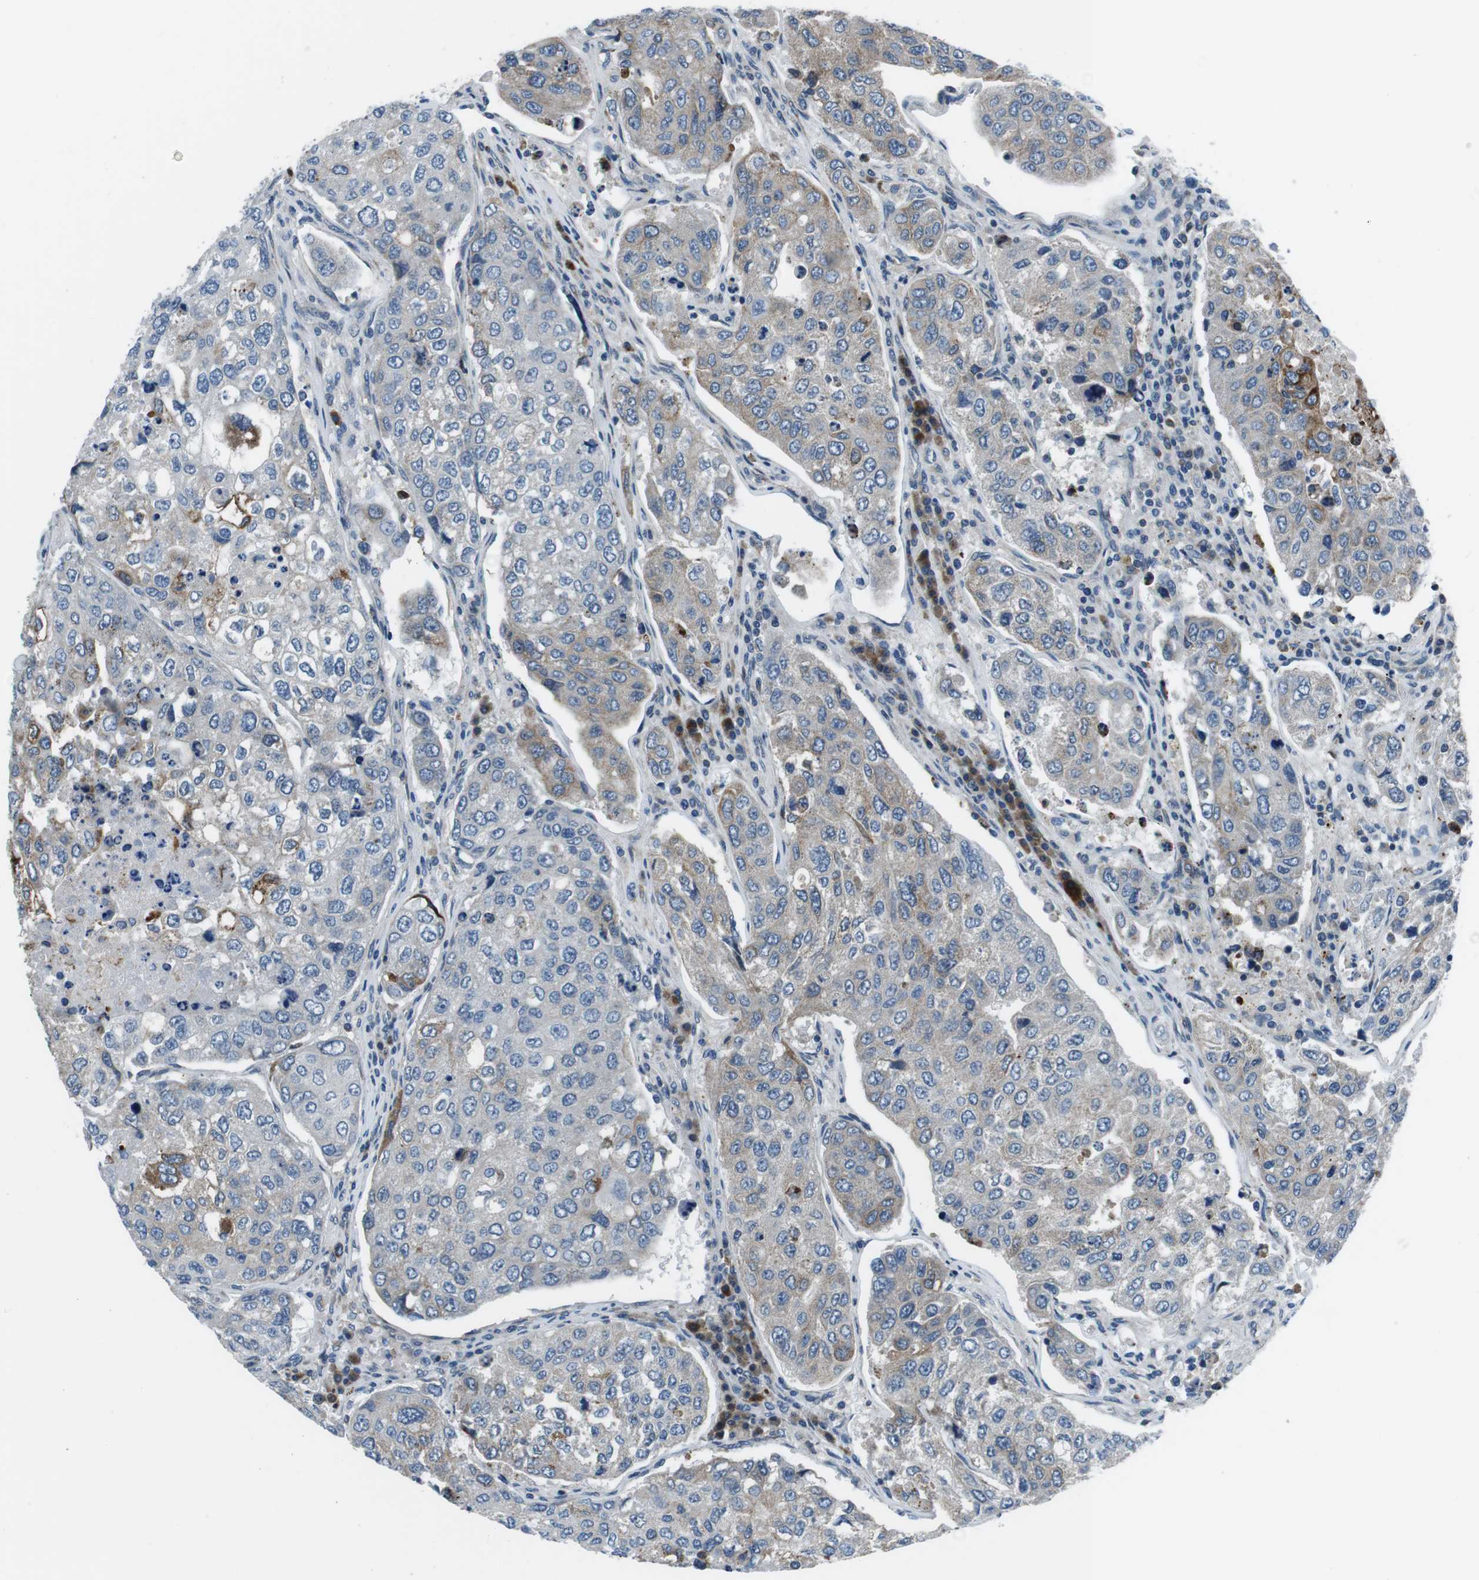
{"staining": {"intensity": "weak", "quantity": "<25%", "location": "cytoplasmic/membranous"}, "tissue": "urothelial cancer", "cell_type": "Tumor cells", "image_type": "cancer", "snomed": [{"axis": "morphology", "description": "Urothelial carcinoma, High grade"}, {"axis": "topography", "description": "Lymph node"}, {"axis": "topography", "description": "Urinary bladder"}], "caption": "The micrograph exhibits no staining of tumor cells in high-grade urothelial carcinoma.", "gene": "NUCB2", "patient": {"sex": "male", "age": 51}}